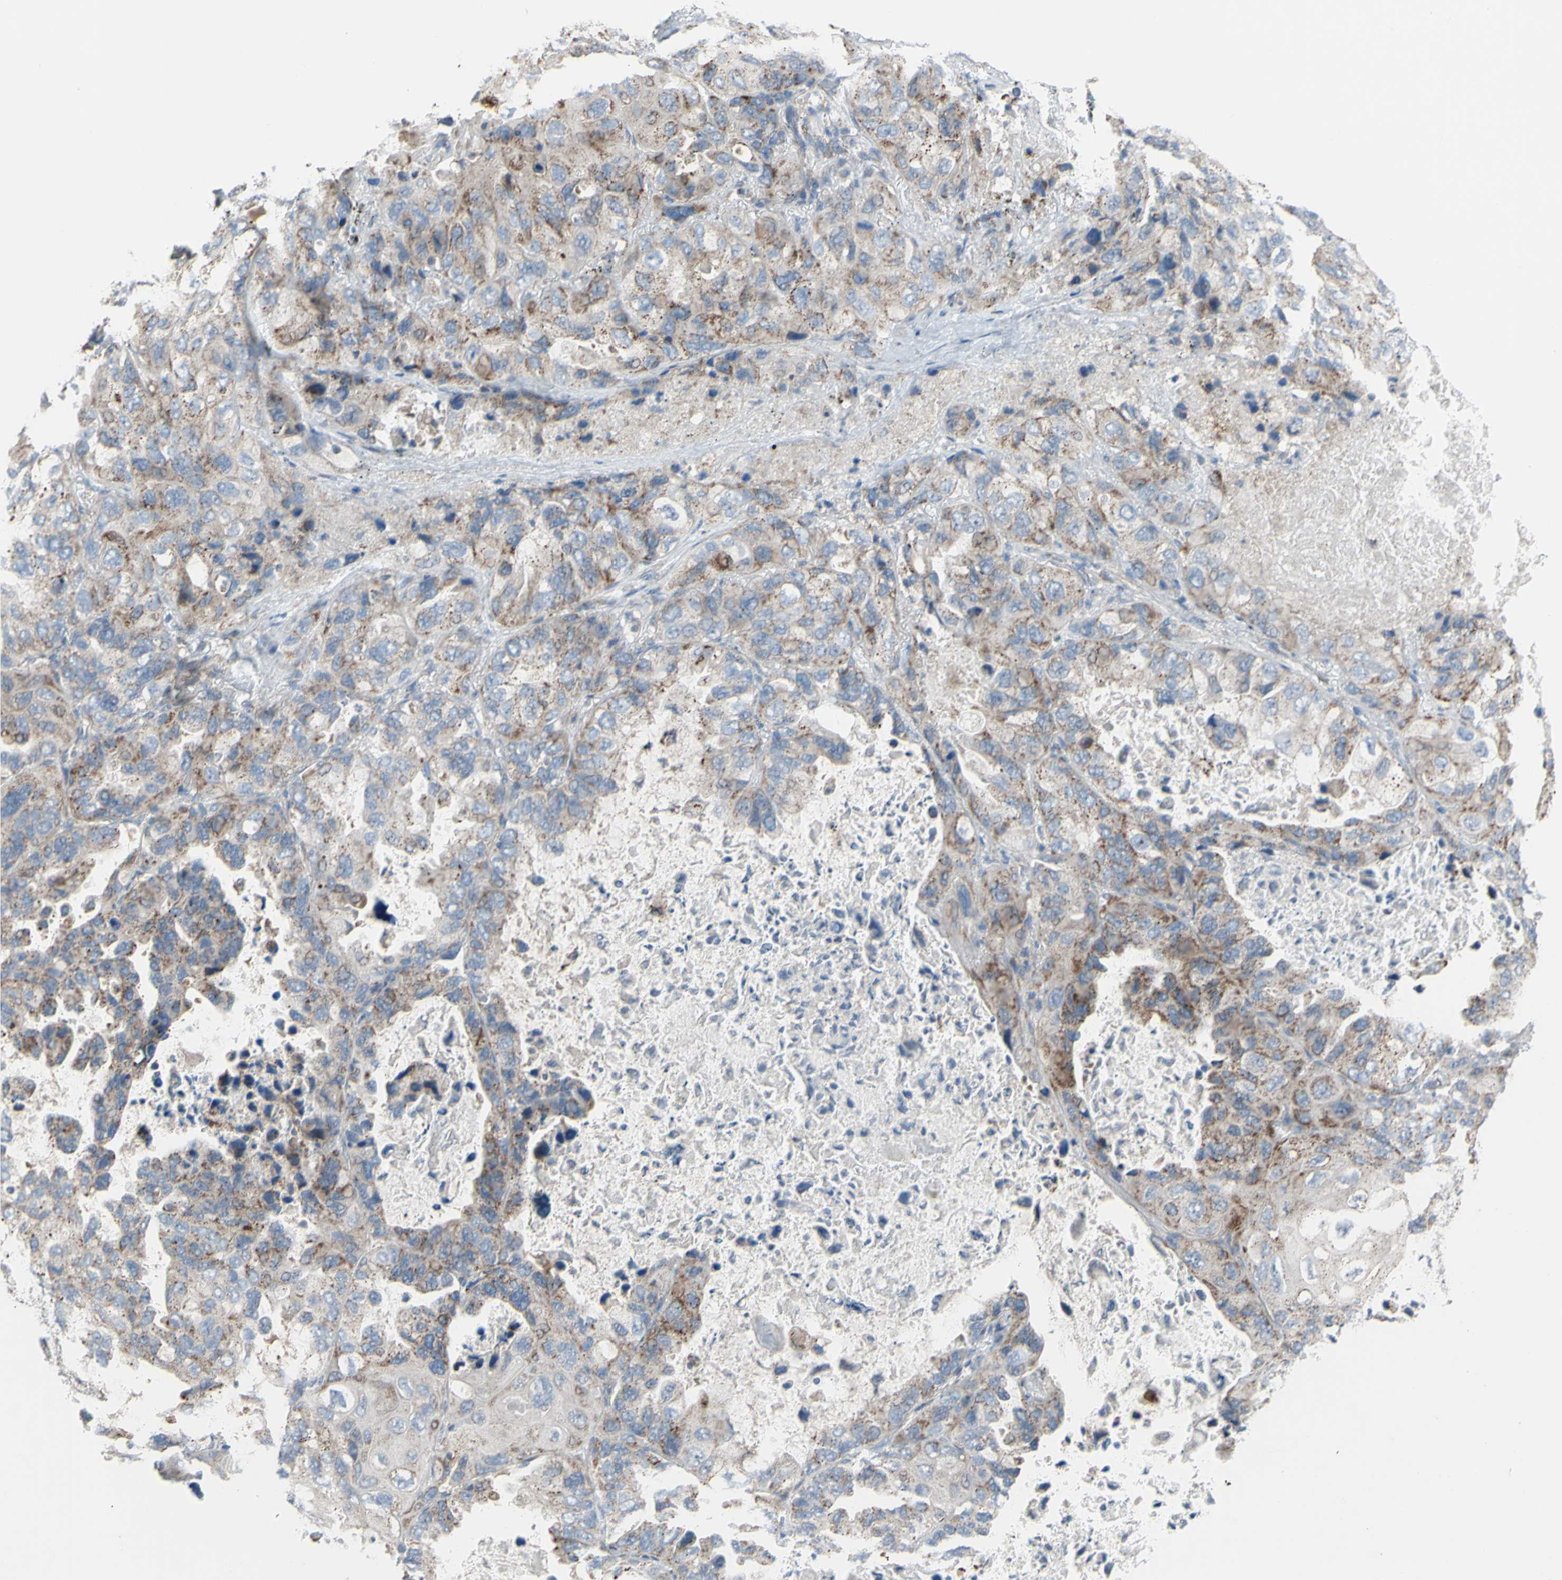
{"staining": {"intensity": "weak", "quantity": "25%-75%", "location": "cytoplasmic/membranous"}, "tissue": "lung cancer", "cell_type": "Tumor cells", "image_type": "cancer", "snomed": [{"axis": "morphology", "description": "Squamous cell carcinoma, NOS"}, {"axis": "topography", "description": "Lung"}], "caption": "IHC staining of lung squamous cell carcinoma, which shows low levels of weak cytoplasmic/membranous expression in approximately 25%-75% of tumor cells indicating weak cytoplasmic/membranous protein positivity. The staining was performed using DAB (brown) for protein detection and nuclei were counterstained in hematoxylin (blue).", "gene": "GLT8D1", "patient": {"sex": "female", "age": 73}}